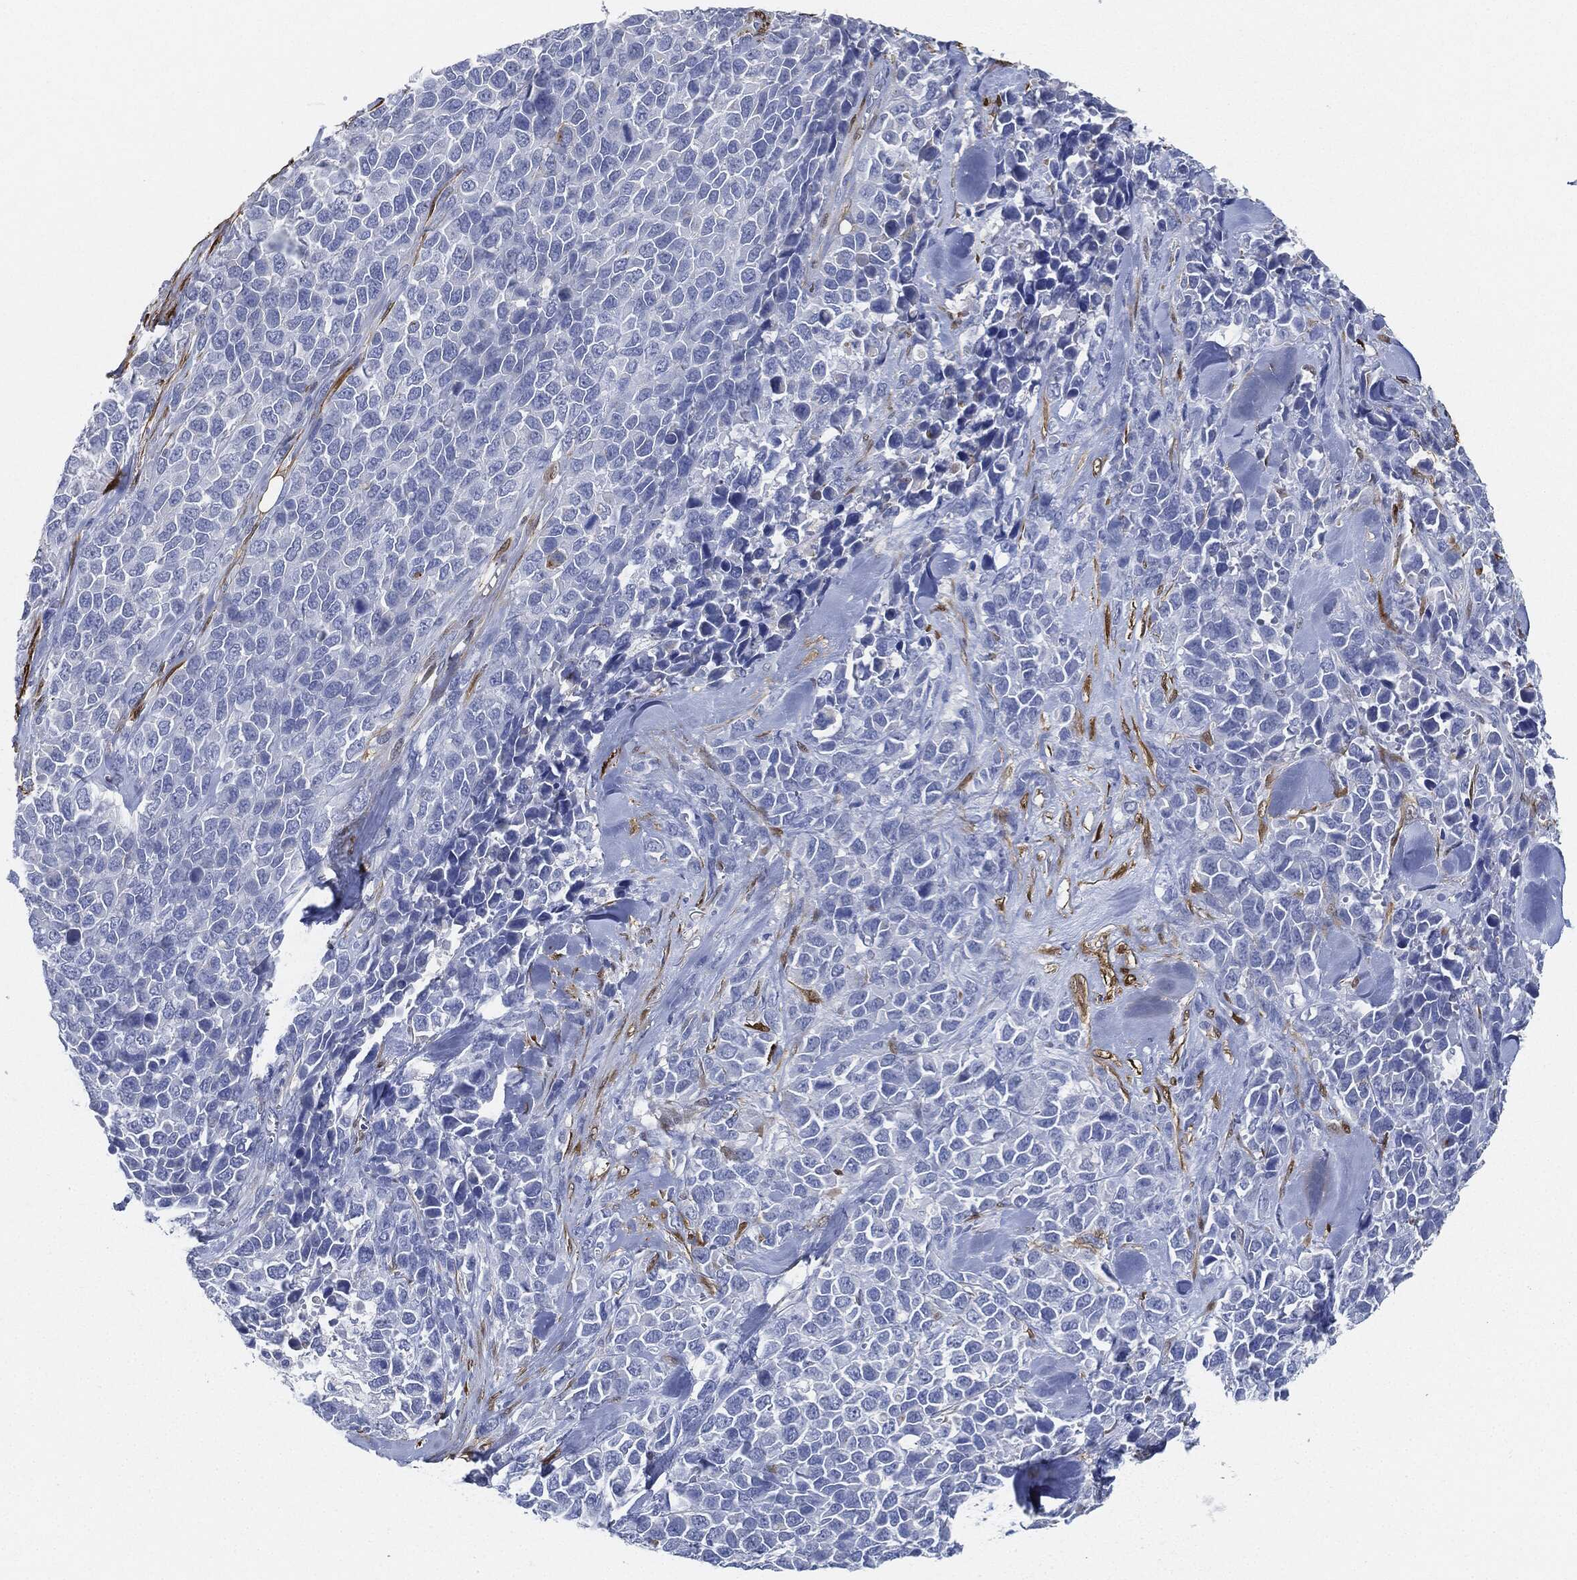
{"staining": {"intensity": "negative", "quantity": "none", "location": "none"}, "tissue": "melanoma", "cell_type": "Tumor cells", "image_type": "cancer", "snomed": [{"axis": "morphology", "description": "Malignant melanoma, Metastatic site"}, {"axis": "topography", "description": "Skin"}], "caption": "Human malignant melanoma (metastatic site) stained for a protein using immunohistochemistry (IHC) demonstrates no expression in tumor cells.", "gene": "TAGLN", "patient": {"sex": "male", "age": 84}}